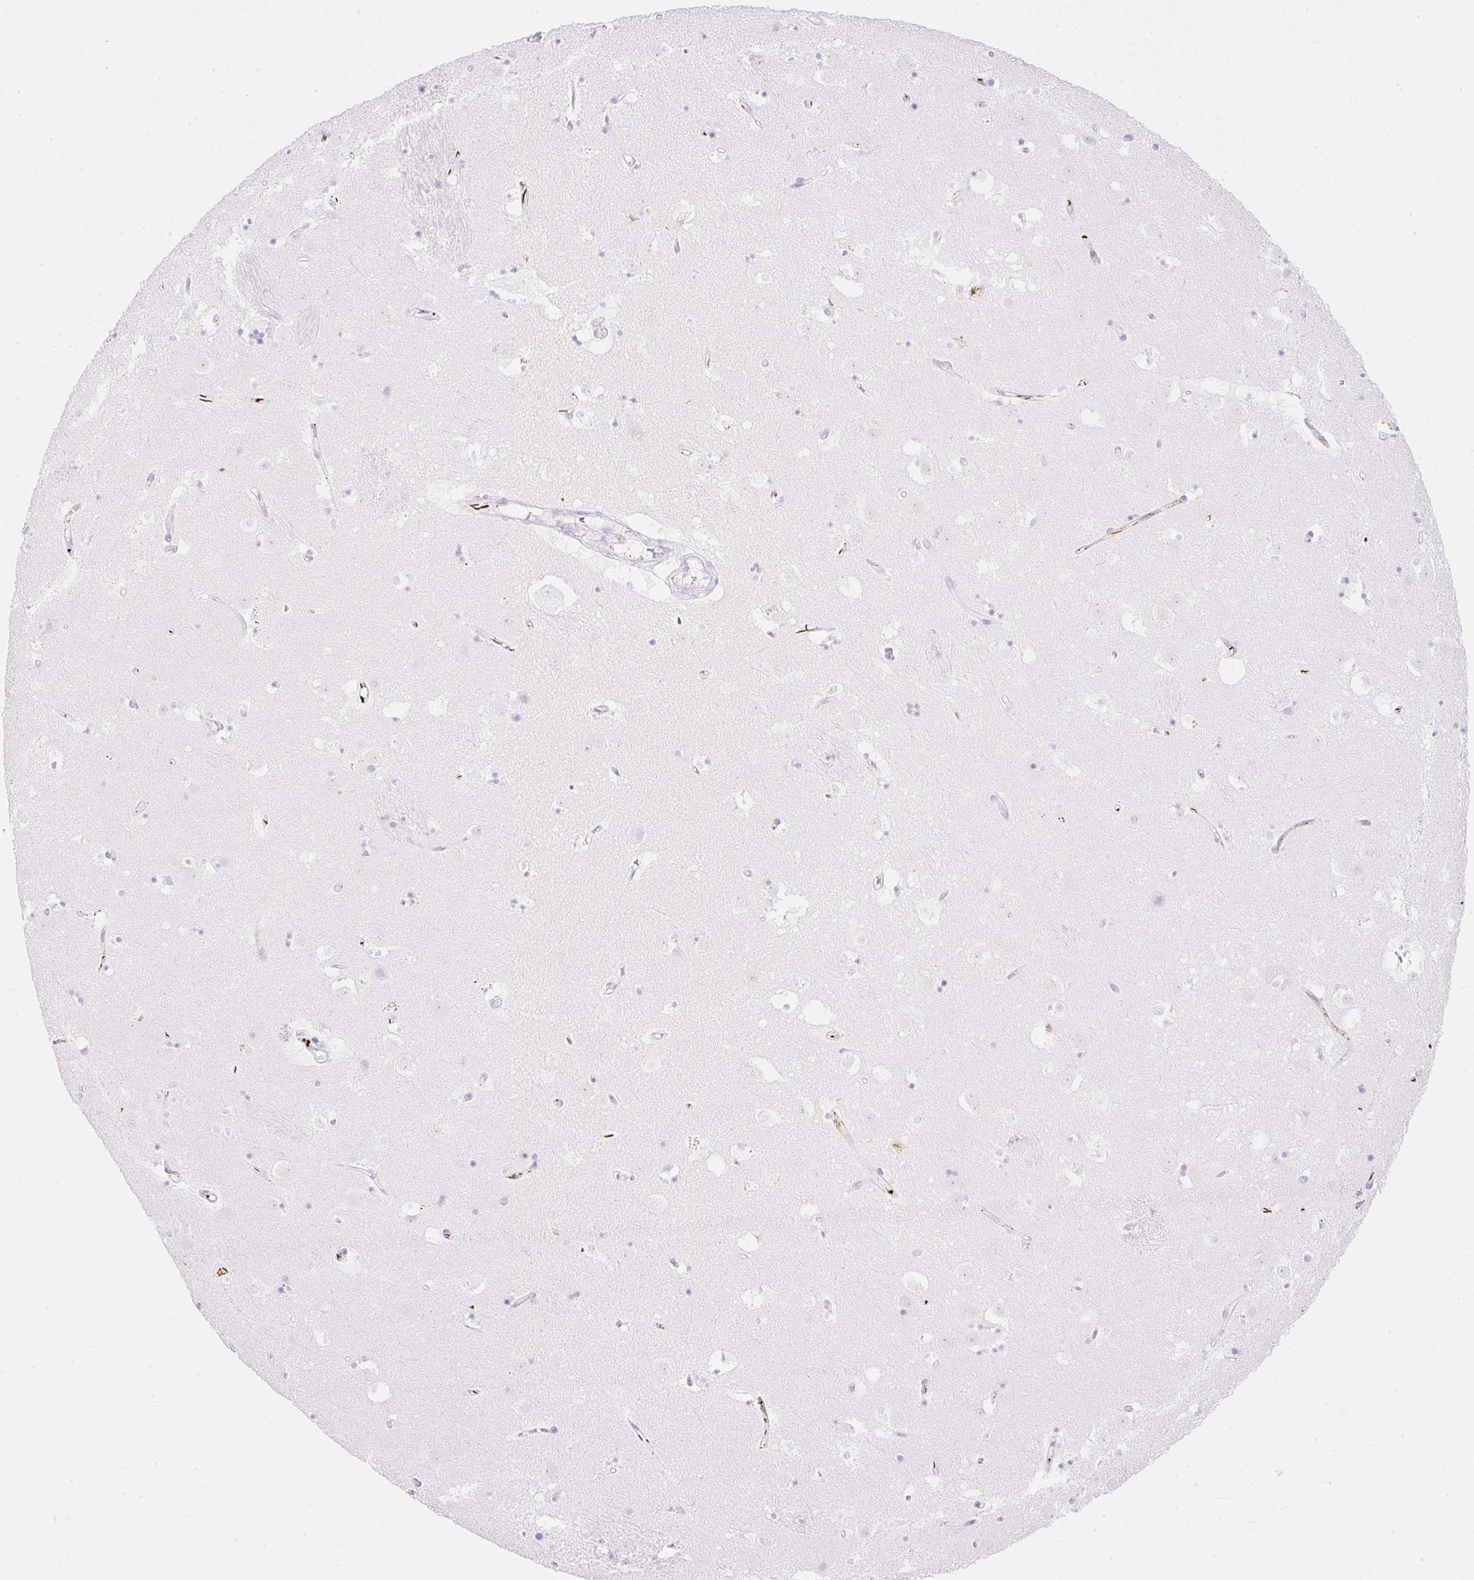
{"staining": {"intensity": "negative", "quantity": "none", "location": "none"}, "tissue": "caudate", "cell_type": "Glial cells", "image_type": "normal", "snomed": [{"axis": "morphology", "description": "Normal tissue, NOS"}, {"axis": "topography", "description": "Lateral ventricle wall"}], "caption": "Caudate stained for a protein using immunohistochemistry exhibits no positivity glial cells.", "gene": "CDX1", "patient": {"sex": "male", "age": 58}}